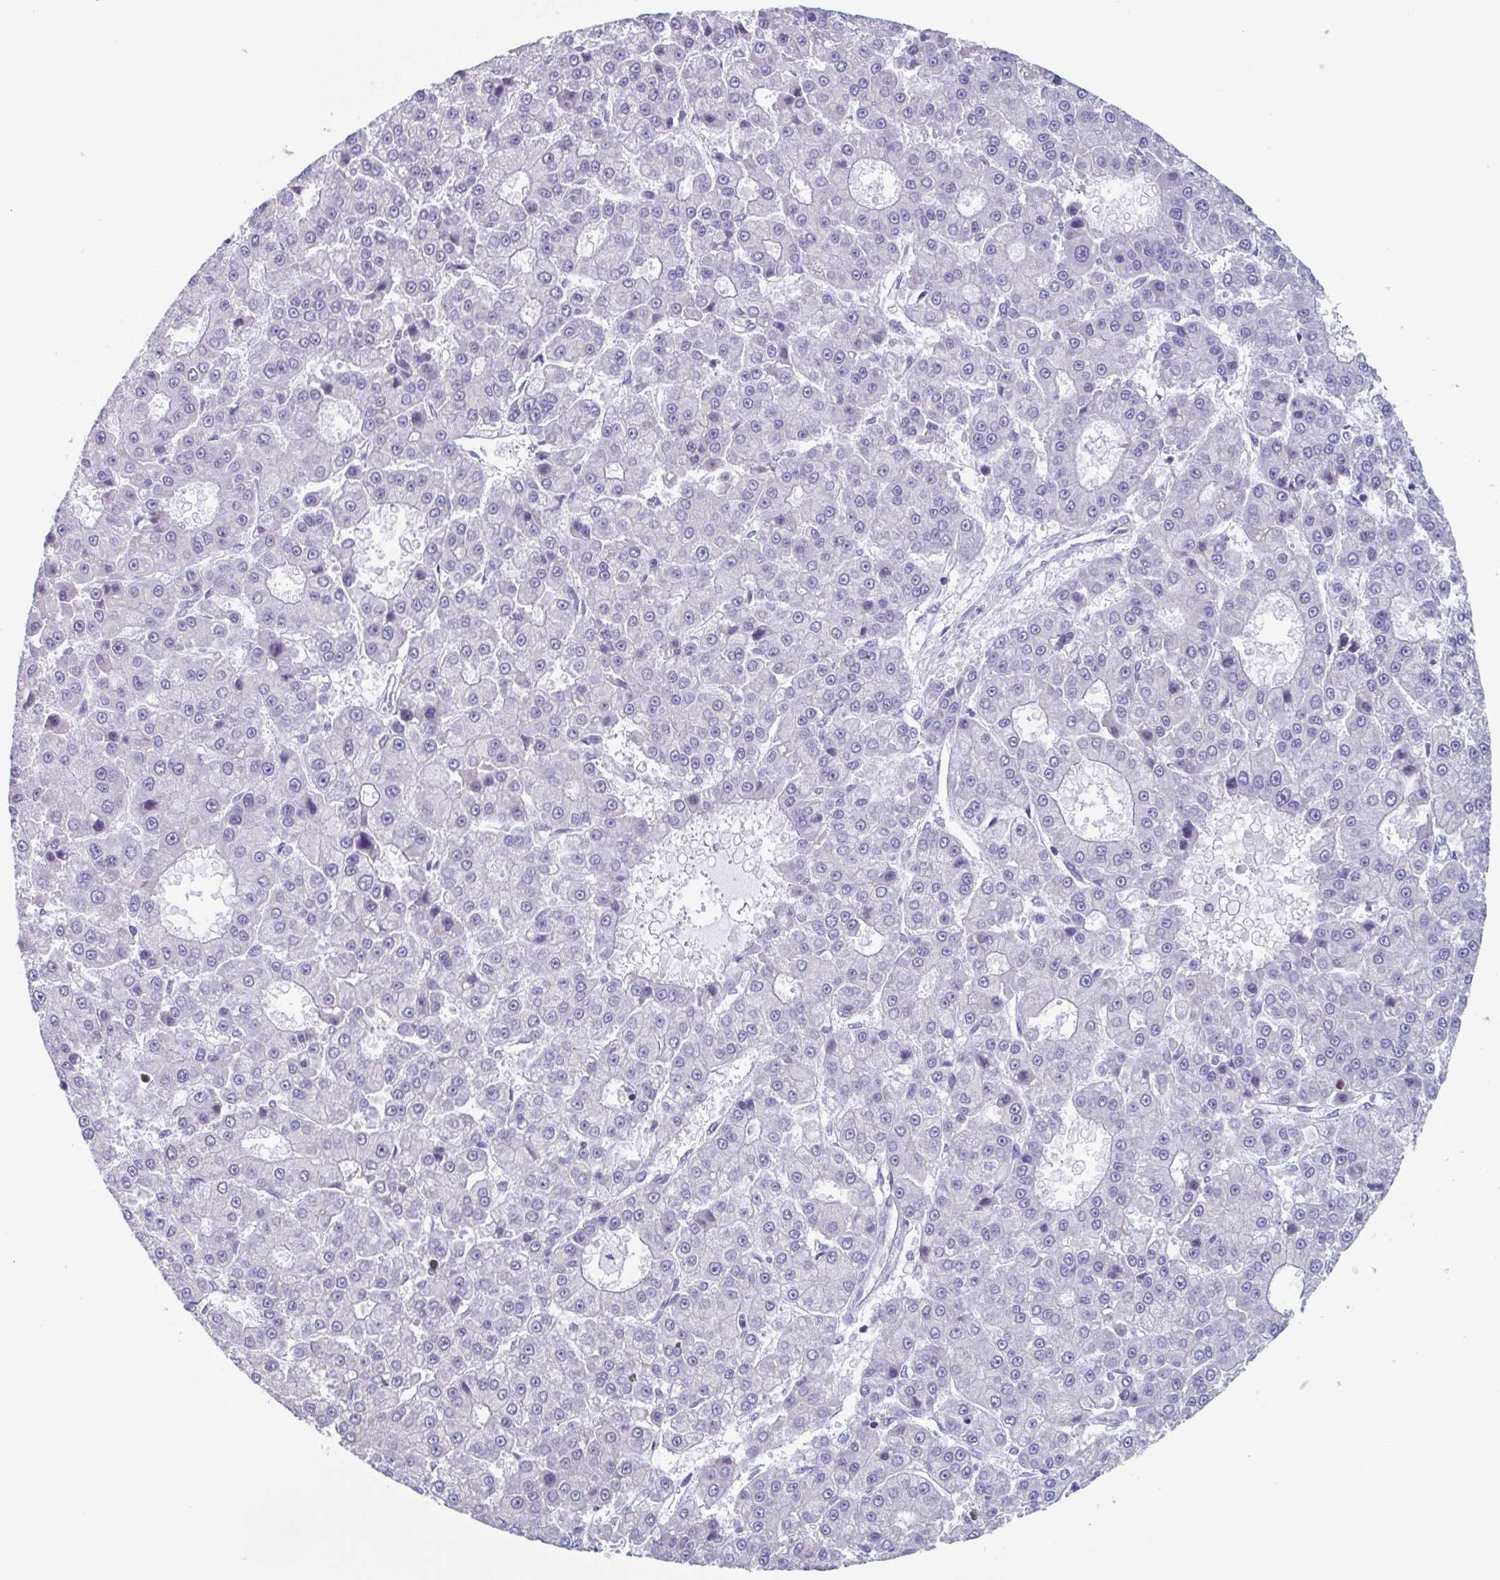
{"staining": {"intensity": "negative", "quantity": "none", "location": "none"}, "tissue": "liver cancer", "cell_type": "Tumor cells", "image_type": "cancer", "snomed": [{"axis": "morphology", "description": "Carcinoma, Hepatocellular, NOS"}, {"axis": "topography", "description": "Liver"}], "caption": "Tumor cells are negative for protein expression in human liver cancer (hepatocellular carcinoma).", "gene": "BPI", "patient": {"sex": "male", "age": 70}}